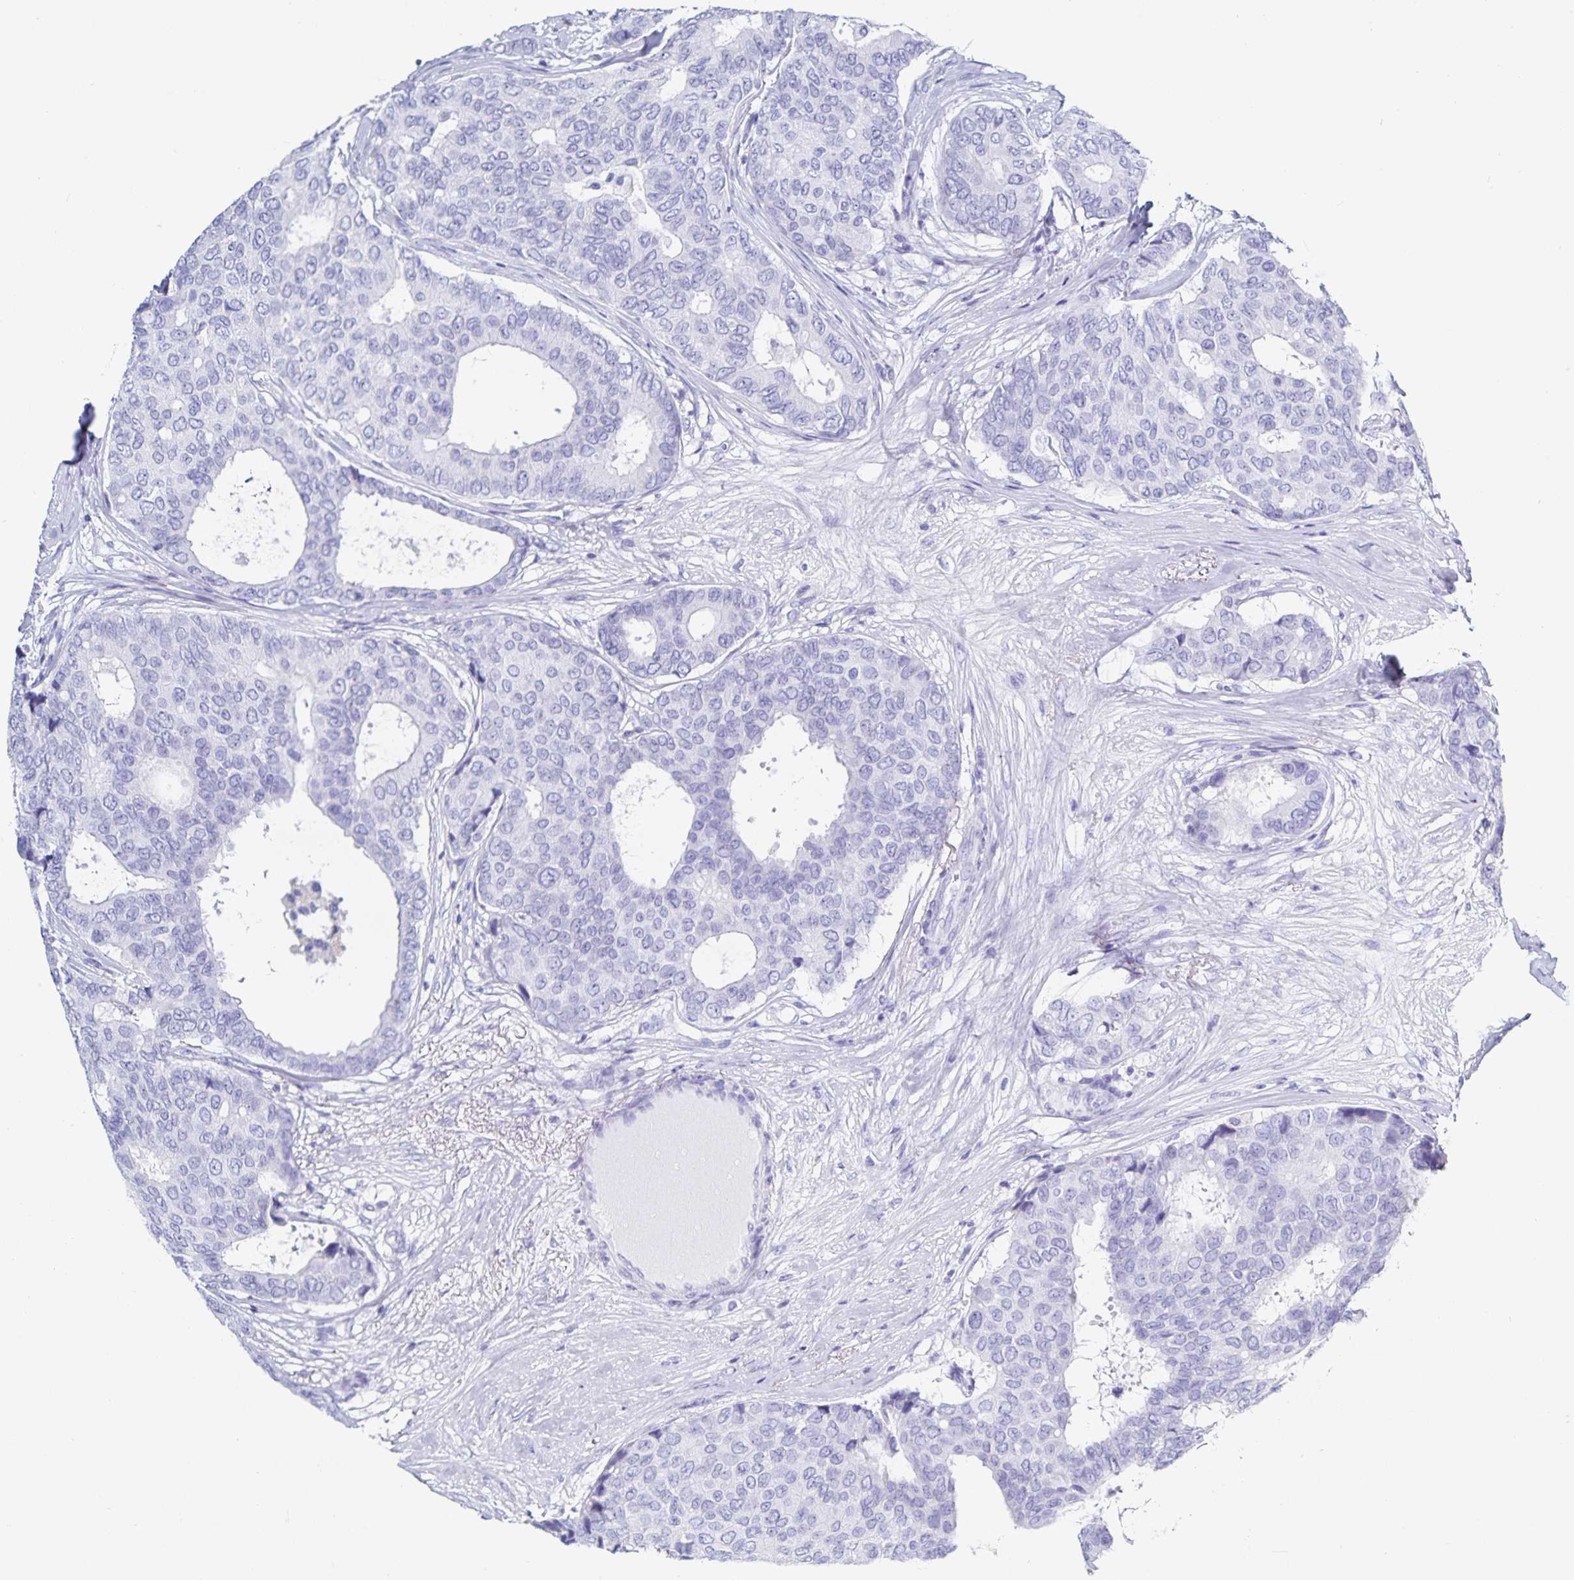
{"staining": {"intensity": "negative", "quantity": "none", "location": "none"}, "tissue": "breast cancer", "cell_type": "Tumor cells", "image_type": "cancer", "snomed": [{"axis": "morphology", "description": "Duct carcinoma"}, {"axis": "topography", "description": "Breast"}], "caption": "An IHC photomicrograph of intraductal carcinoma (breast) is shown. There is no staining in tumor cells of intraductal carcinoma (breast). (Immunohistochemistry (ihc), brightfield microscopy, high magnification).", "gene": "C19orf73", "patient": {"sex": "female", "age": 75}}